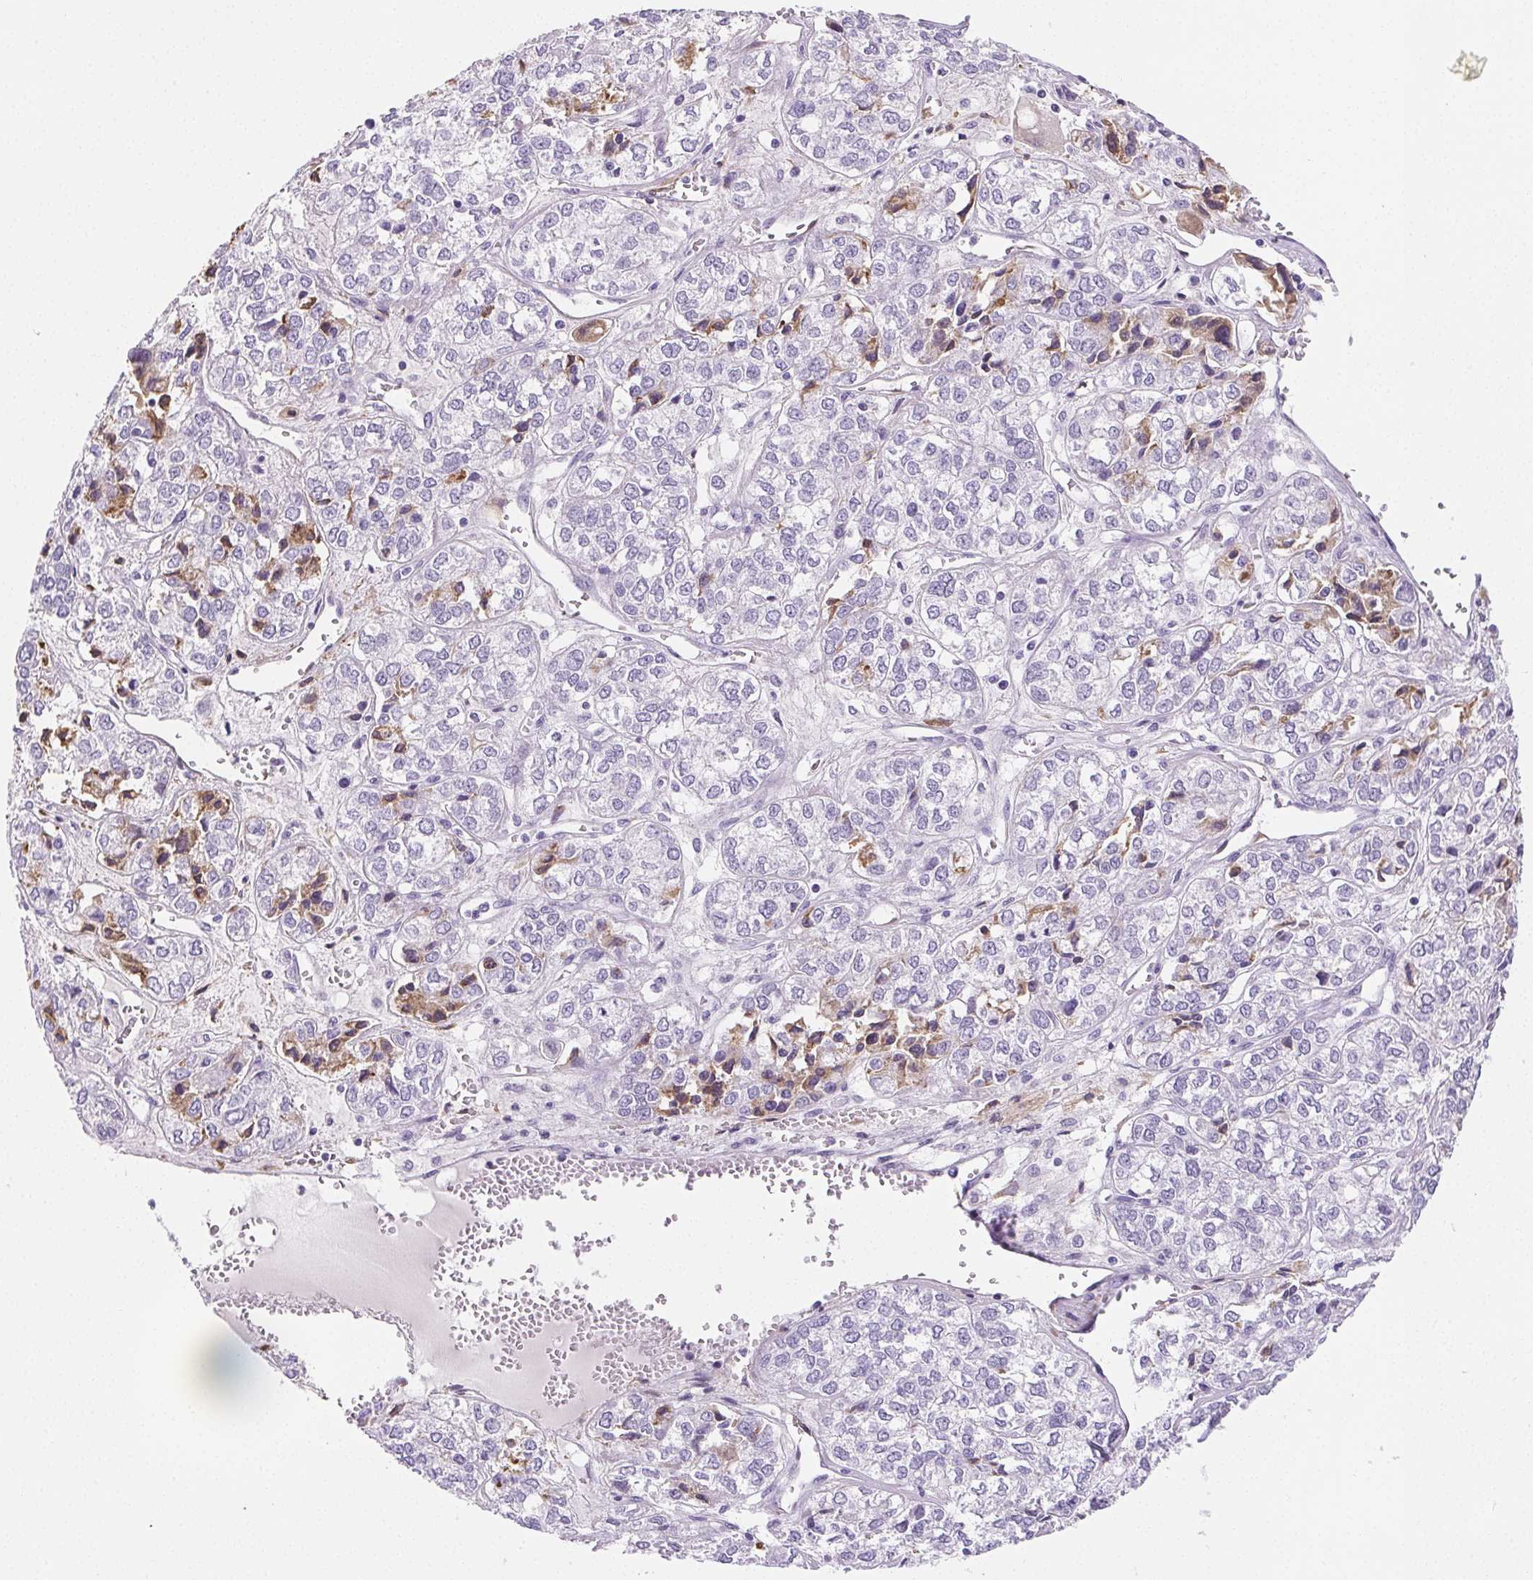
{"staining": {"intensity": "moderate", "quantity": "<25%", "location": "cytoplasmic/membranous"}, "tissue": "ovarian cancer", "cell_type": "Tumor cells", "image_type": "cancer", "snomed": [{"axis": "morphology", "description": "Carcinoma, endometroid"}, {"axis": "topography", "description": "Ovary"}], "caption": "A micrograph of endometroid carcinoma (ovarian) stained for a protein shows moderate cytoplasmic/membranous brown staining in tumor cells.", "gene": "VTN", "patient": {"sex": "female", "age": 64}}